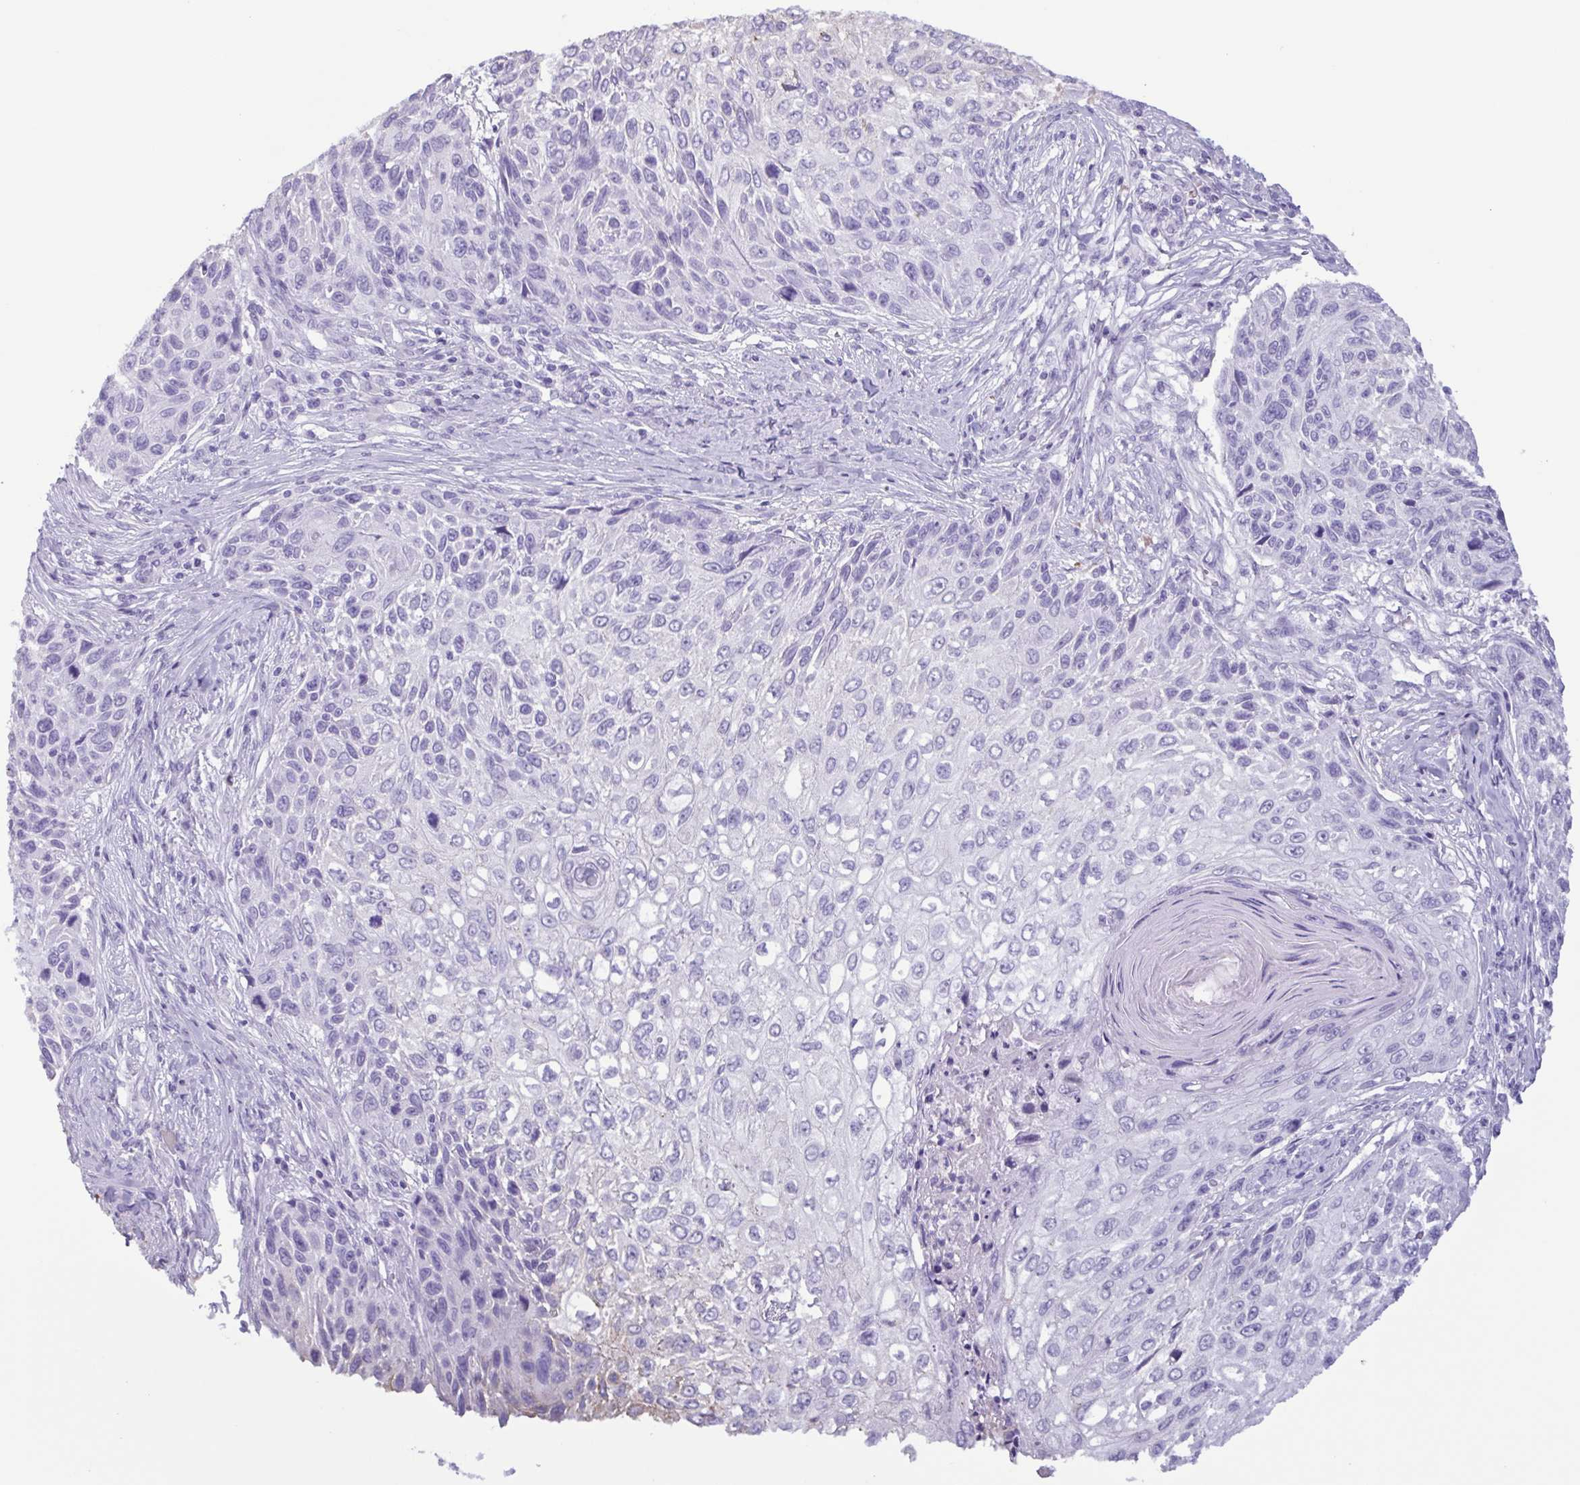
{"staining": {"intensity": "negative", "quantity": "none", "location": "none"}, "tissue": "skin cancer", "cell_type": "Tumor cells", "image_type": "cancer", "snomed": [{"axis": "morphology", "description": "Squamous cell carcinoma, NOS"}, {"axis": "topography", "description": "Skin"}], "caption": "An IHC photomicrograph of skin cancer (squamous cell carcinoma) is shown. There is no staining in tumor cells of skin cancer (squamous cell carcinoma).", "gene": "LTF", "patient": {"sex": "male", "age": 92}}